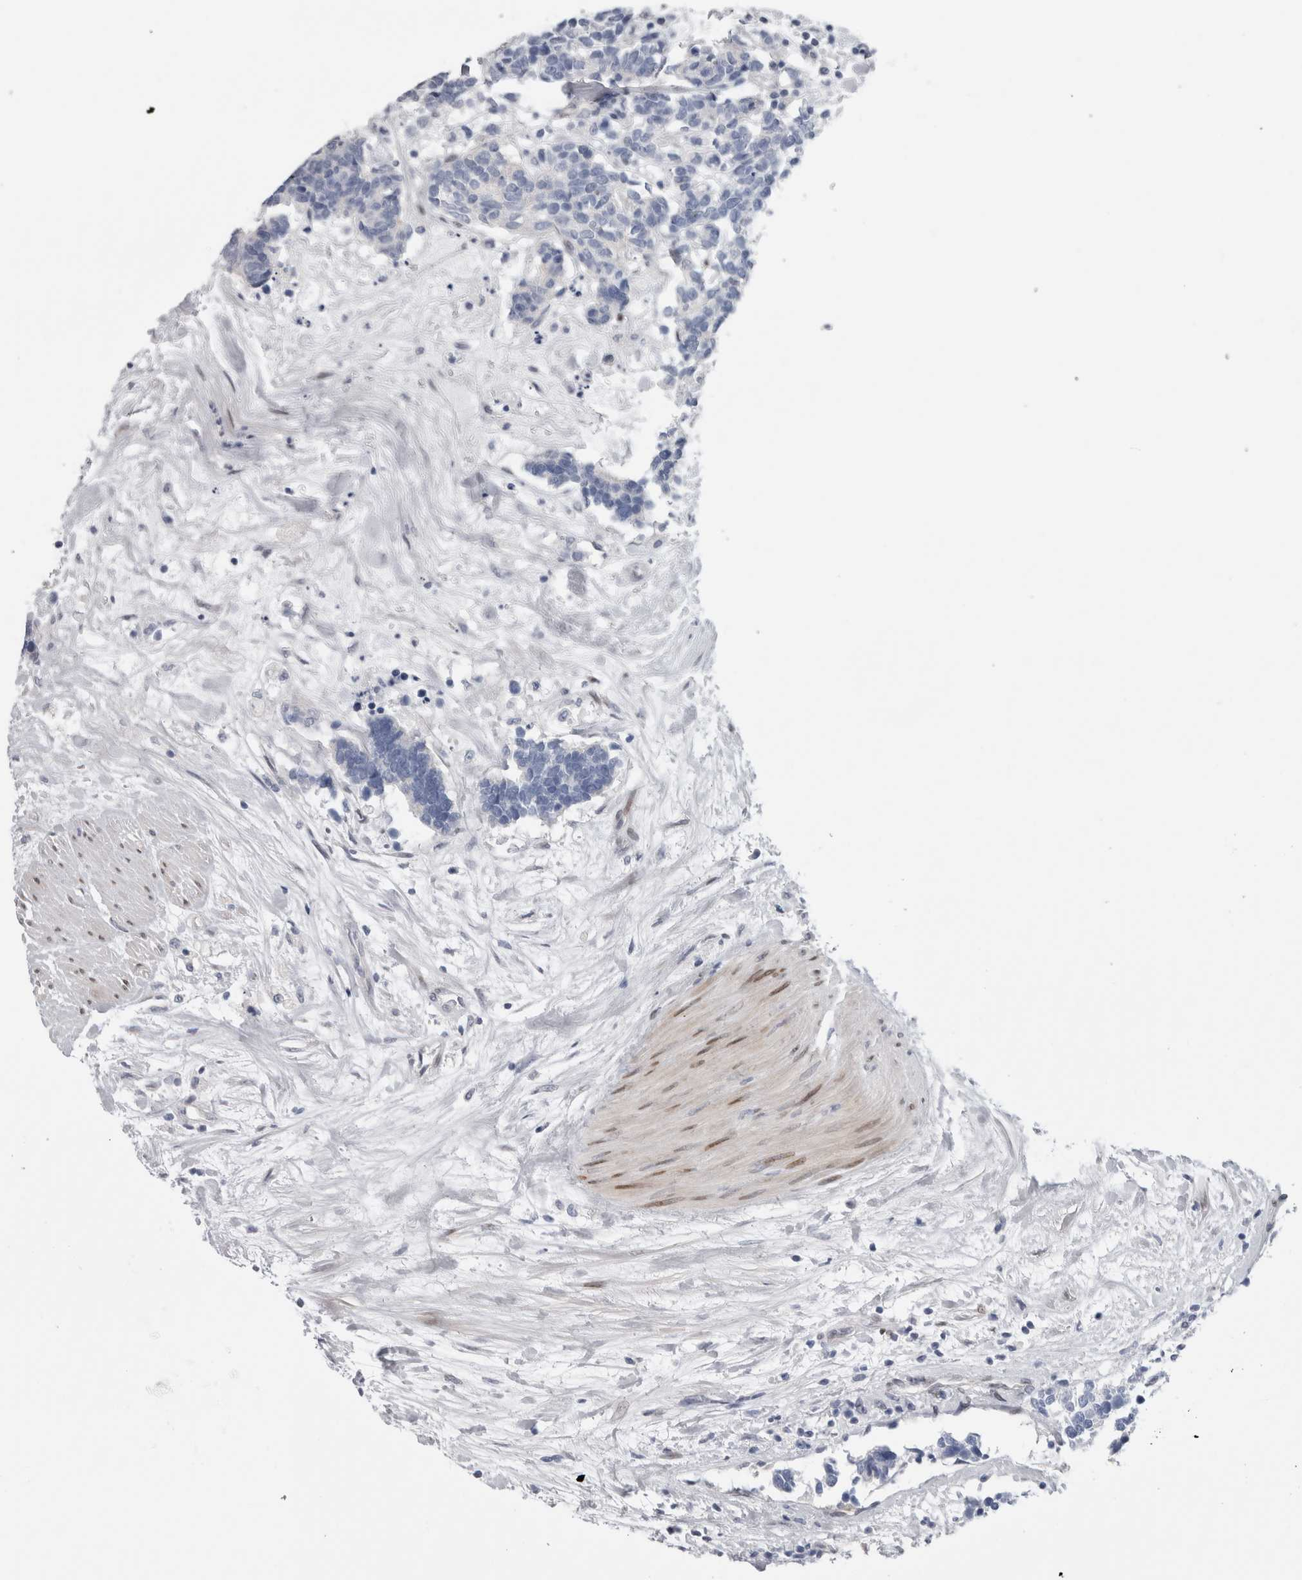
{"staining": {"intensity": "negative", "quantity": "none", "location": "none"}, "tissue": "carcinoid", "cell_type": "Tumor cells", "image_type": "cancer", "snomed": [{"axis": "morphology", "description": "Carcinoma, NOS"}, {"axis": "morphology", "description": "Carcinoid, malignant, NOS"}, {"axis": "topography", "description": "Urinary bladder"}], "caption": "The image demonstrates no staining of tumor cells in malignant carcinoid.", "gene": "DMTN", "patient": {"sex": "male", "age": 57}}